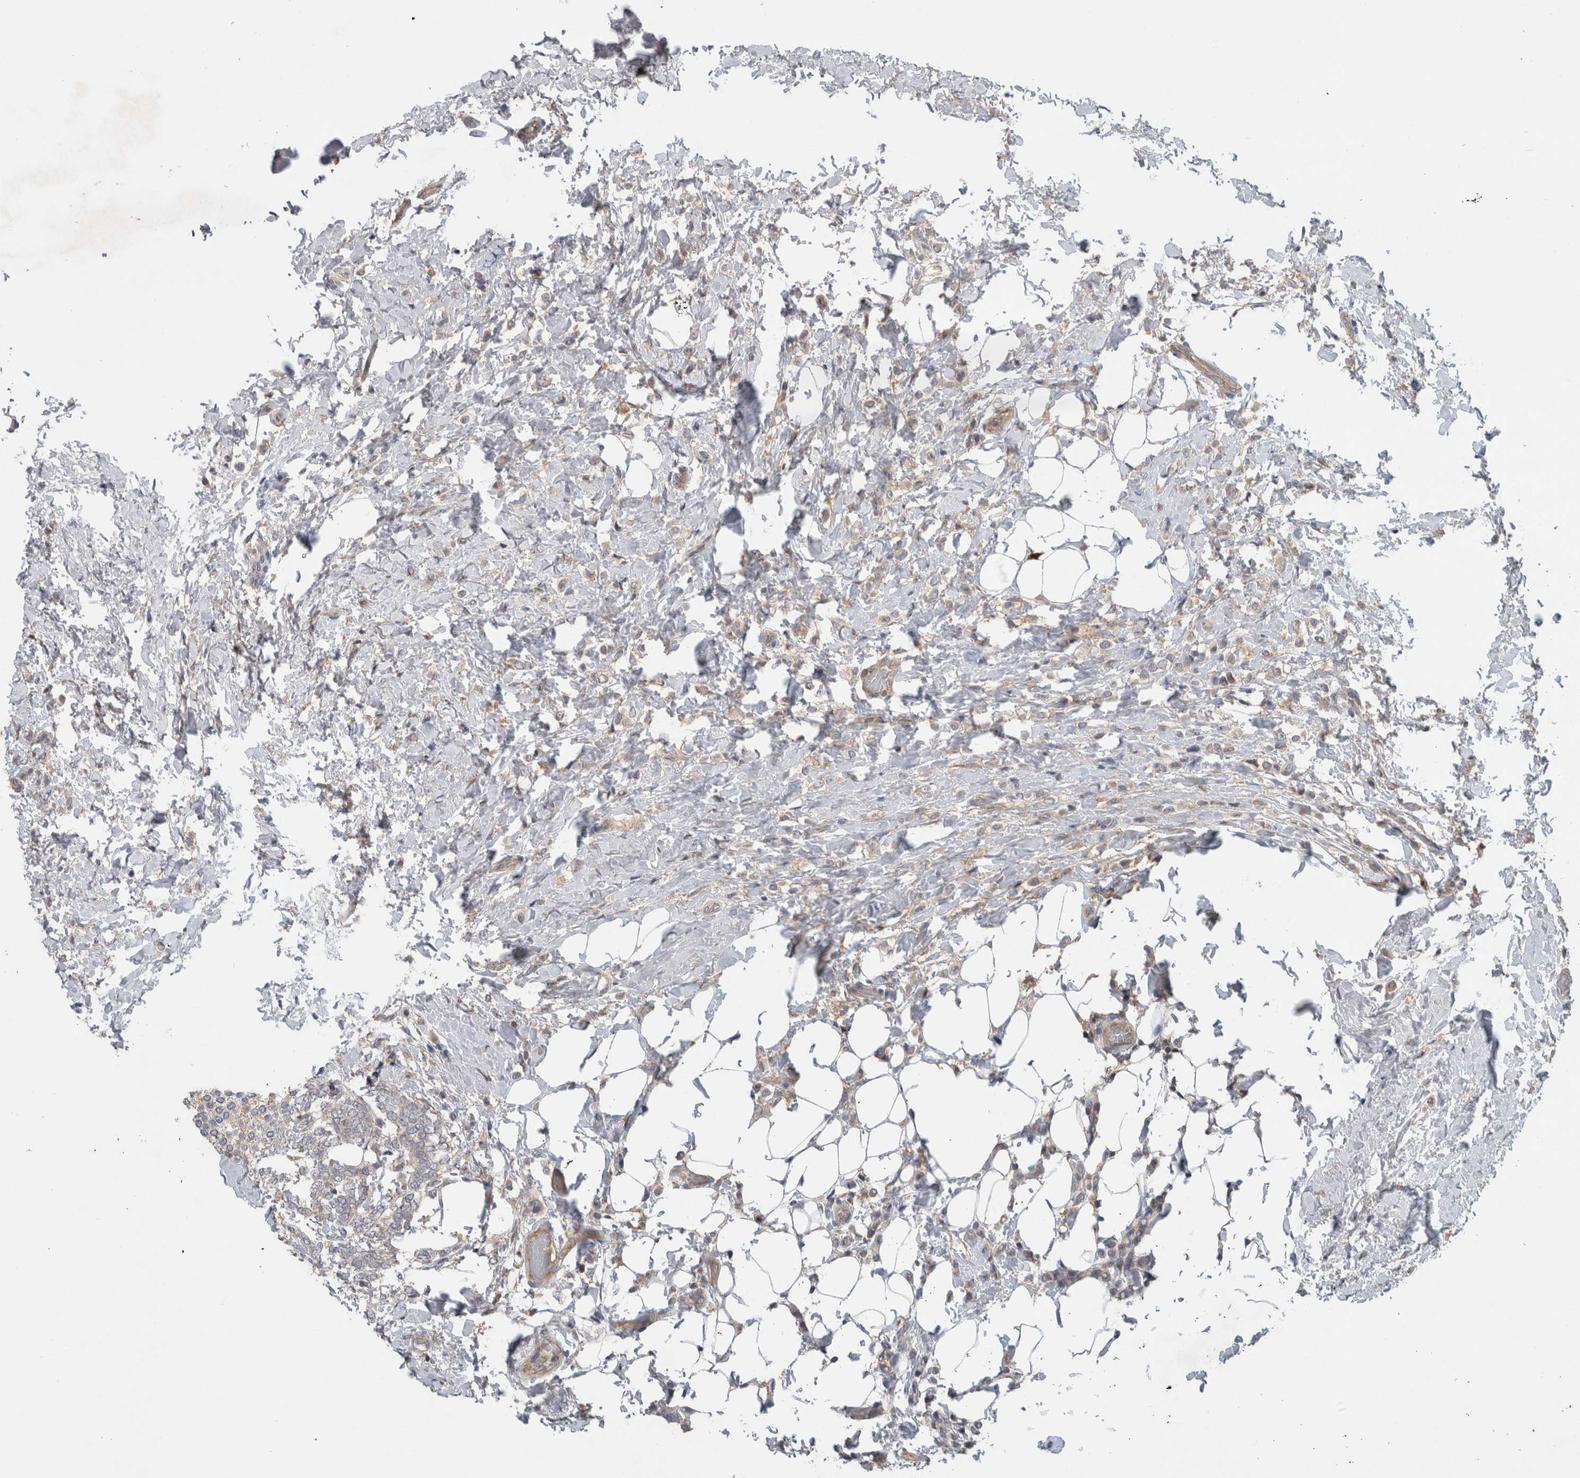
{"staining": {"intensity": "negative", "quantity": "none", "location": "none"}, "tissue": "breast cancer", "cell_type": "Tumor cells", "image_type": "cancer", "snomed": [{"axis": "morphology", "description": "Lobular carcinoma"}, {"axis": "topography", "description": "Breast"}], "caption": "High power microscopy image of an immunohistochemistry (IHC) histopathology image of lobular carcinoma (breast), revealing no significant staining in tumor cells.", "gene": "SCARA5", "patient": {"sex": "female", "age": 50}}